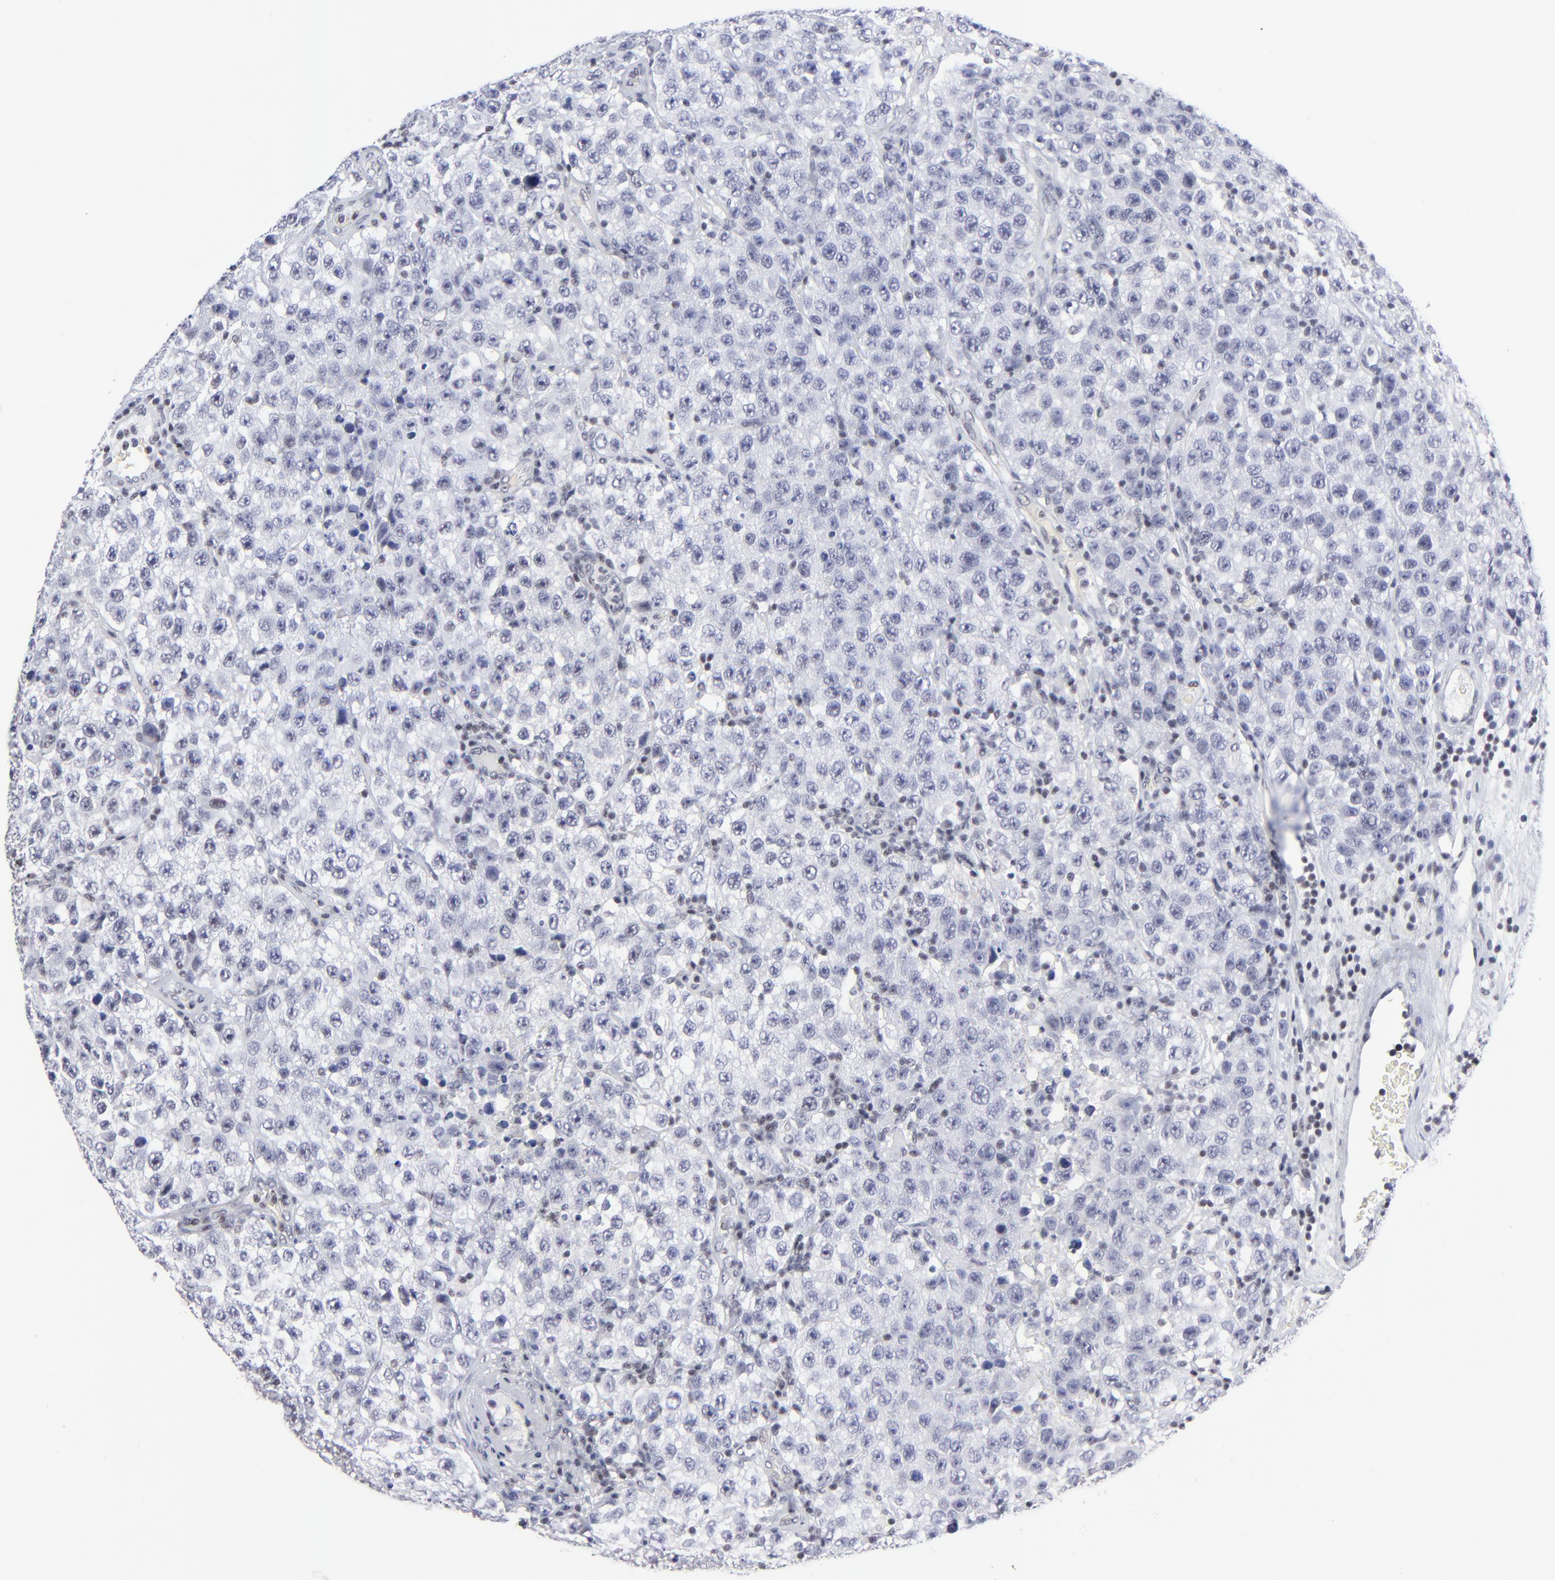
{"staining": {"intensity": "negative", "quantity": "none", "location": "none"}, "tissue": "testis cancer", "cell_type": "Tumor cells", "image_type": "cancer", "snomed": [{"axis": "morphology", "description": "Seminoma, NOS"}, {"axis": "topography", "description": "Testis"}], "caption": "This is an immunohistochemistry micrograph of human testis cancer (seminoma). There is no positivity in tumor cells.", "gene": "SP2", "patient": {"sex": "male", "age": 52}}